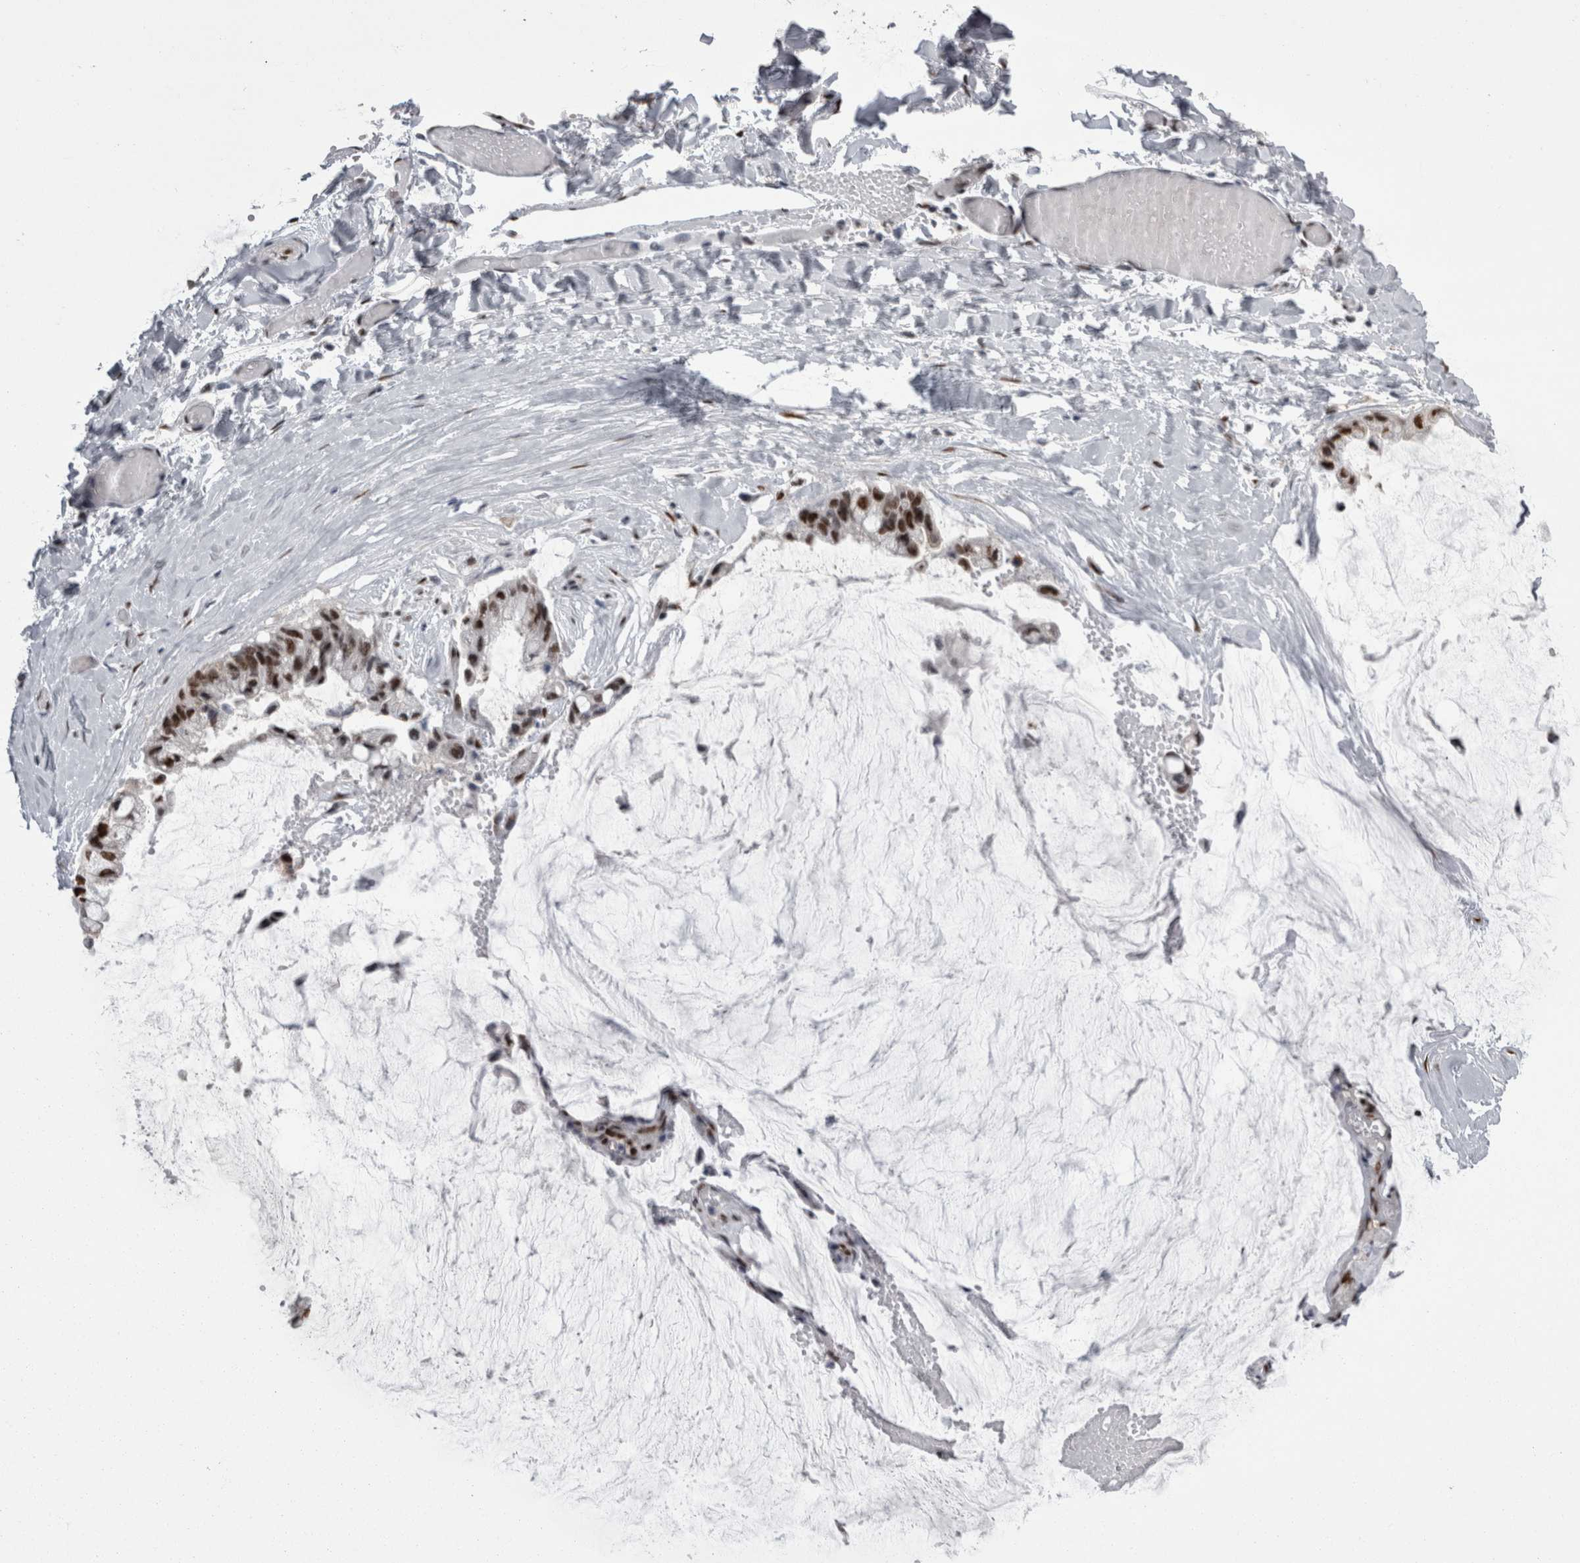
{"staining": {"intensity": "moderate", "quantity": ">75%", "location": "nuclear"}, "tissue": "ovarian cancer", "cell_type": "Tumor cells", "image_type": "cancer", "snomed": [{"axis": "morphology", "description": "Cystadenocarcinoma, mucinous, NOS"}, {"axis": "topography", "description": "Ovary"}], "caption": "Ovarian cancer was stained to show a protein in brown. There is medium levels of moderate nuclear positivity in approximately >75% of tumor cells. (DAB (3,3'-diaminobenzidine) = brown stain, brightfield microscopy at high magnification).", "gene": "C1orf54", "patient": {"sex": "female", "age": 39}}